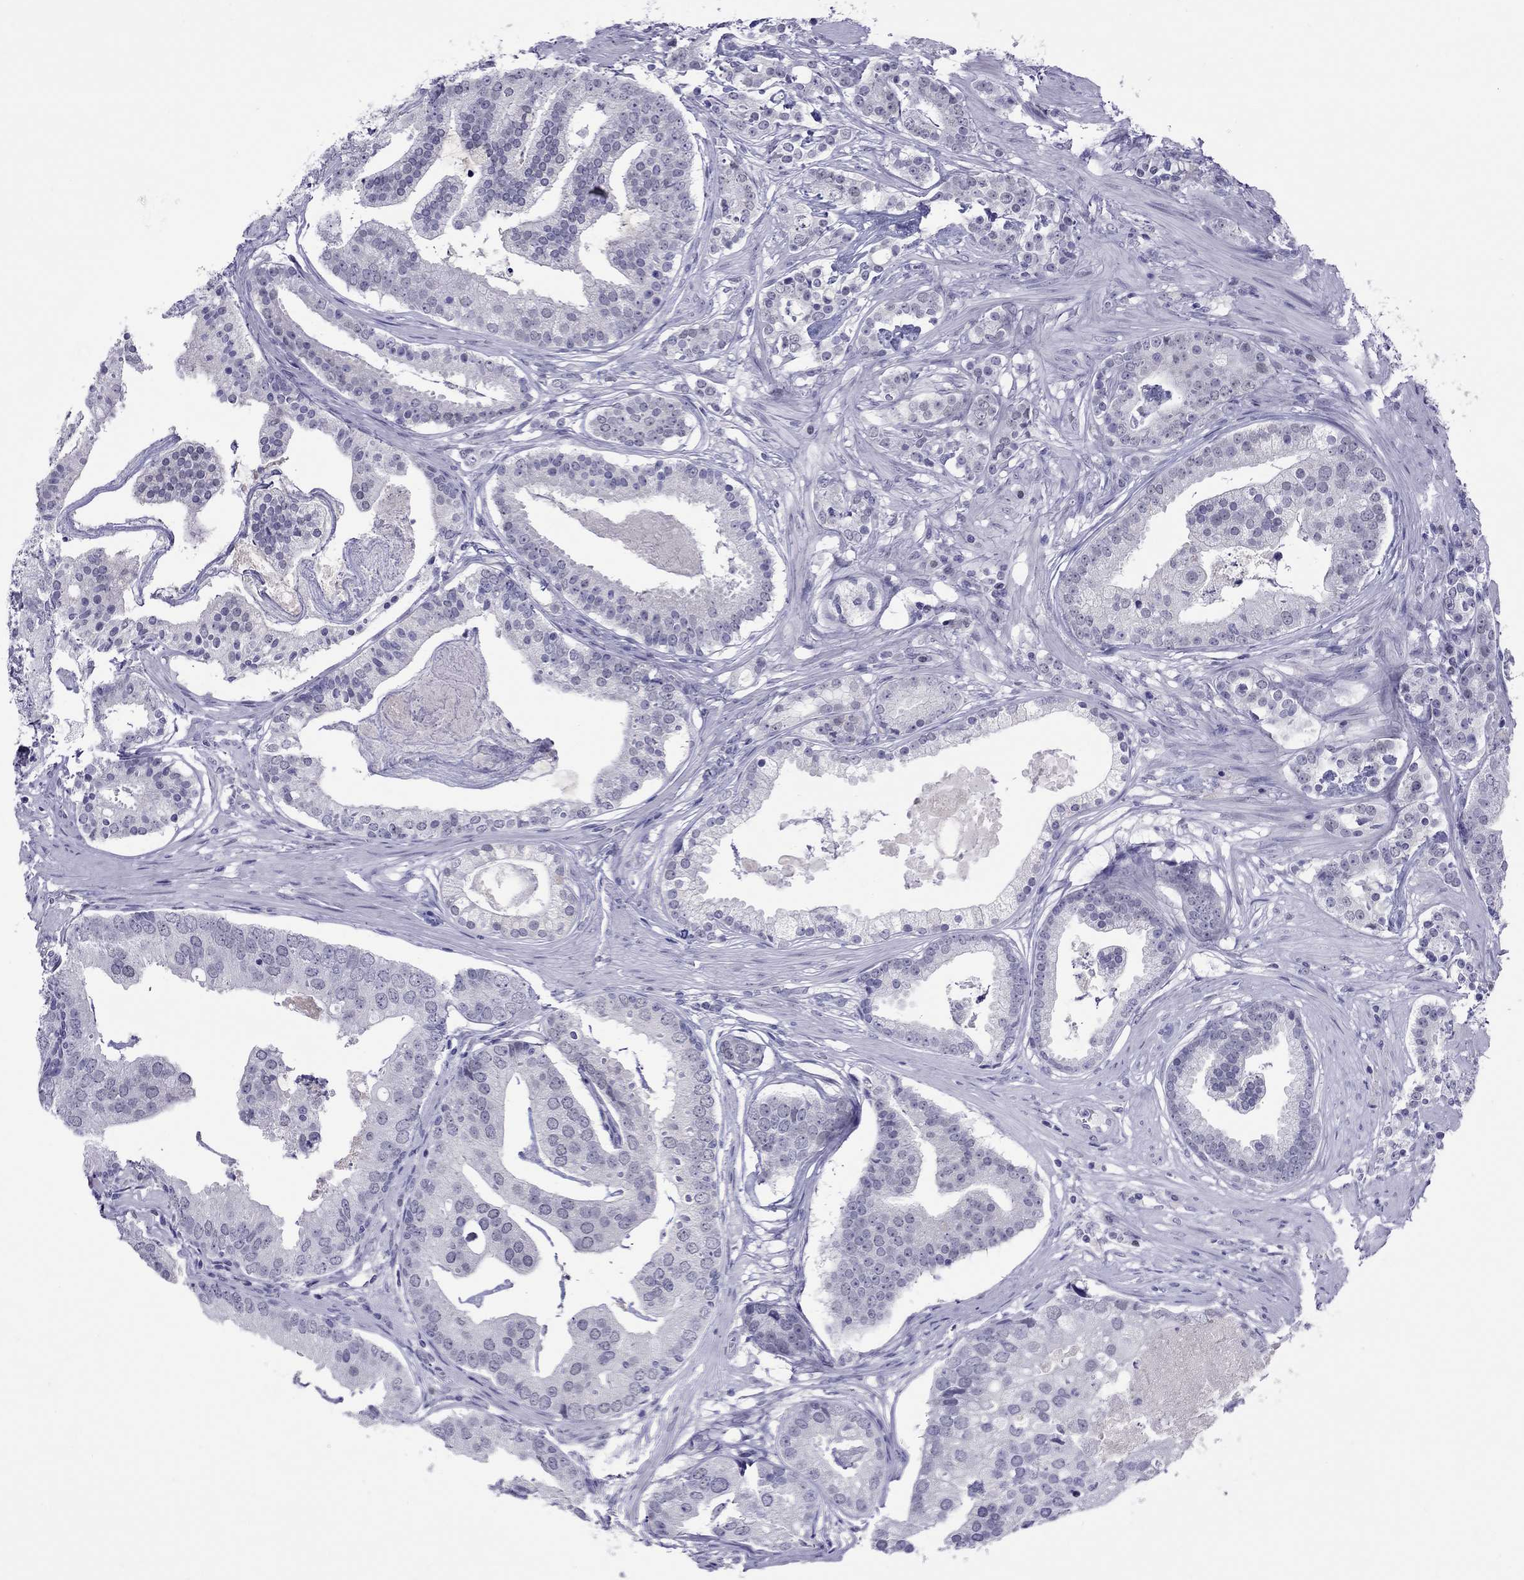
{"staining": {"intensity": "negative", "quantity": "none", "location": "none"}, "tissue": "prostate cancer", "cell_type": "Tumor cells", "image_type": "cancer", "snomed": [{"axis": "morphology", "description": "Adenocarcinoma, NOS"}, {"axis": "topography", "description": "Prostate and seminal vesicle, NOS"}, {"axis": "topography", "description": "Prostate"}], "caption": "The histopathology image demonstrates no significant positivity in tumor cells of prostate cancer (adenocarcinoma).", "gene": "CHRNB3", "patient": {"sex": "male", "age": 44}}